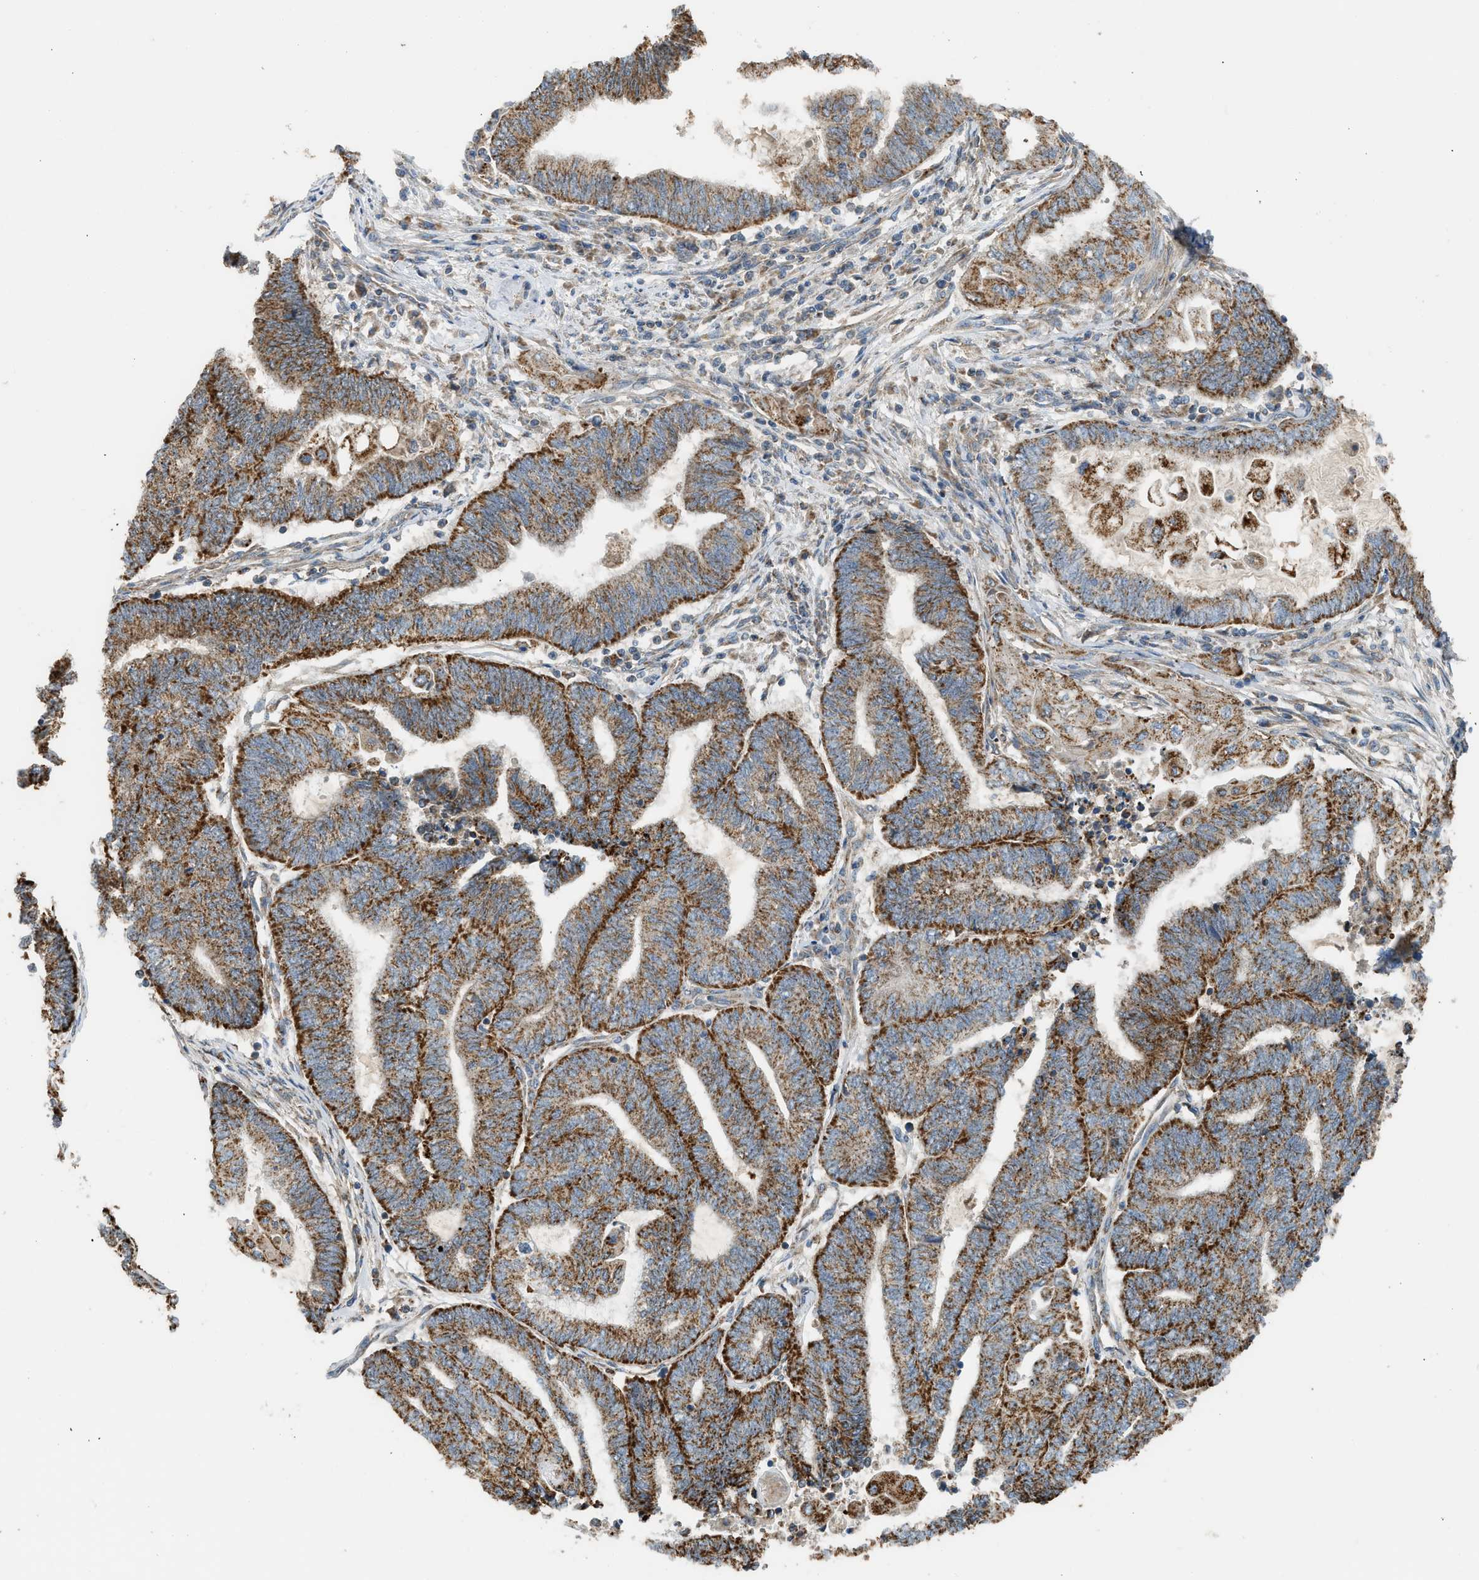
{"staining": {"intensity": "strong", "quantity": ">75%", "location": "cytoplasmic/membranous"}, "tissue": "endometrial cancer", "cell_type": "Tumor cells", "image_type": "cancer", "snomed": [{"axis": "morphology", "description": "Adenocarcinoma, NOS"}, {"axis": "topography", "description": "Uterus"}, {"axis": "topography", "description": "Endometrium"}], "caption": "This is an image of immunohistochemistry (IHC) staining of adenocarcinoma (endometrial), which shows strong staining in the cytoplasmic/membranous of tumor cells.", "gene": "STARD3", "patient": {"sex": "female", "age": 70}}